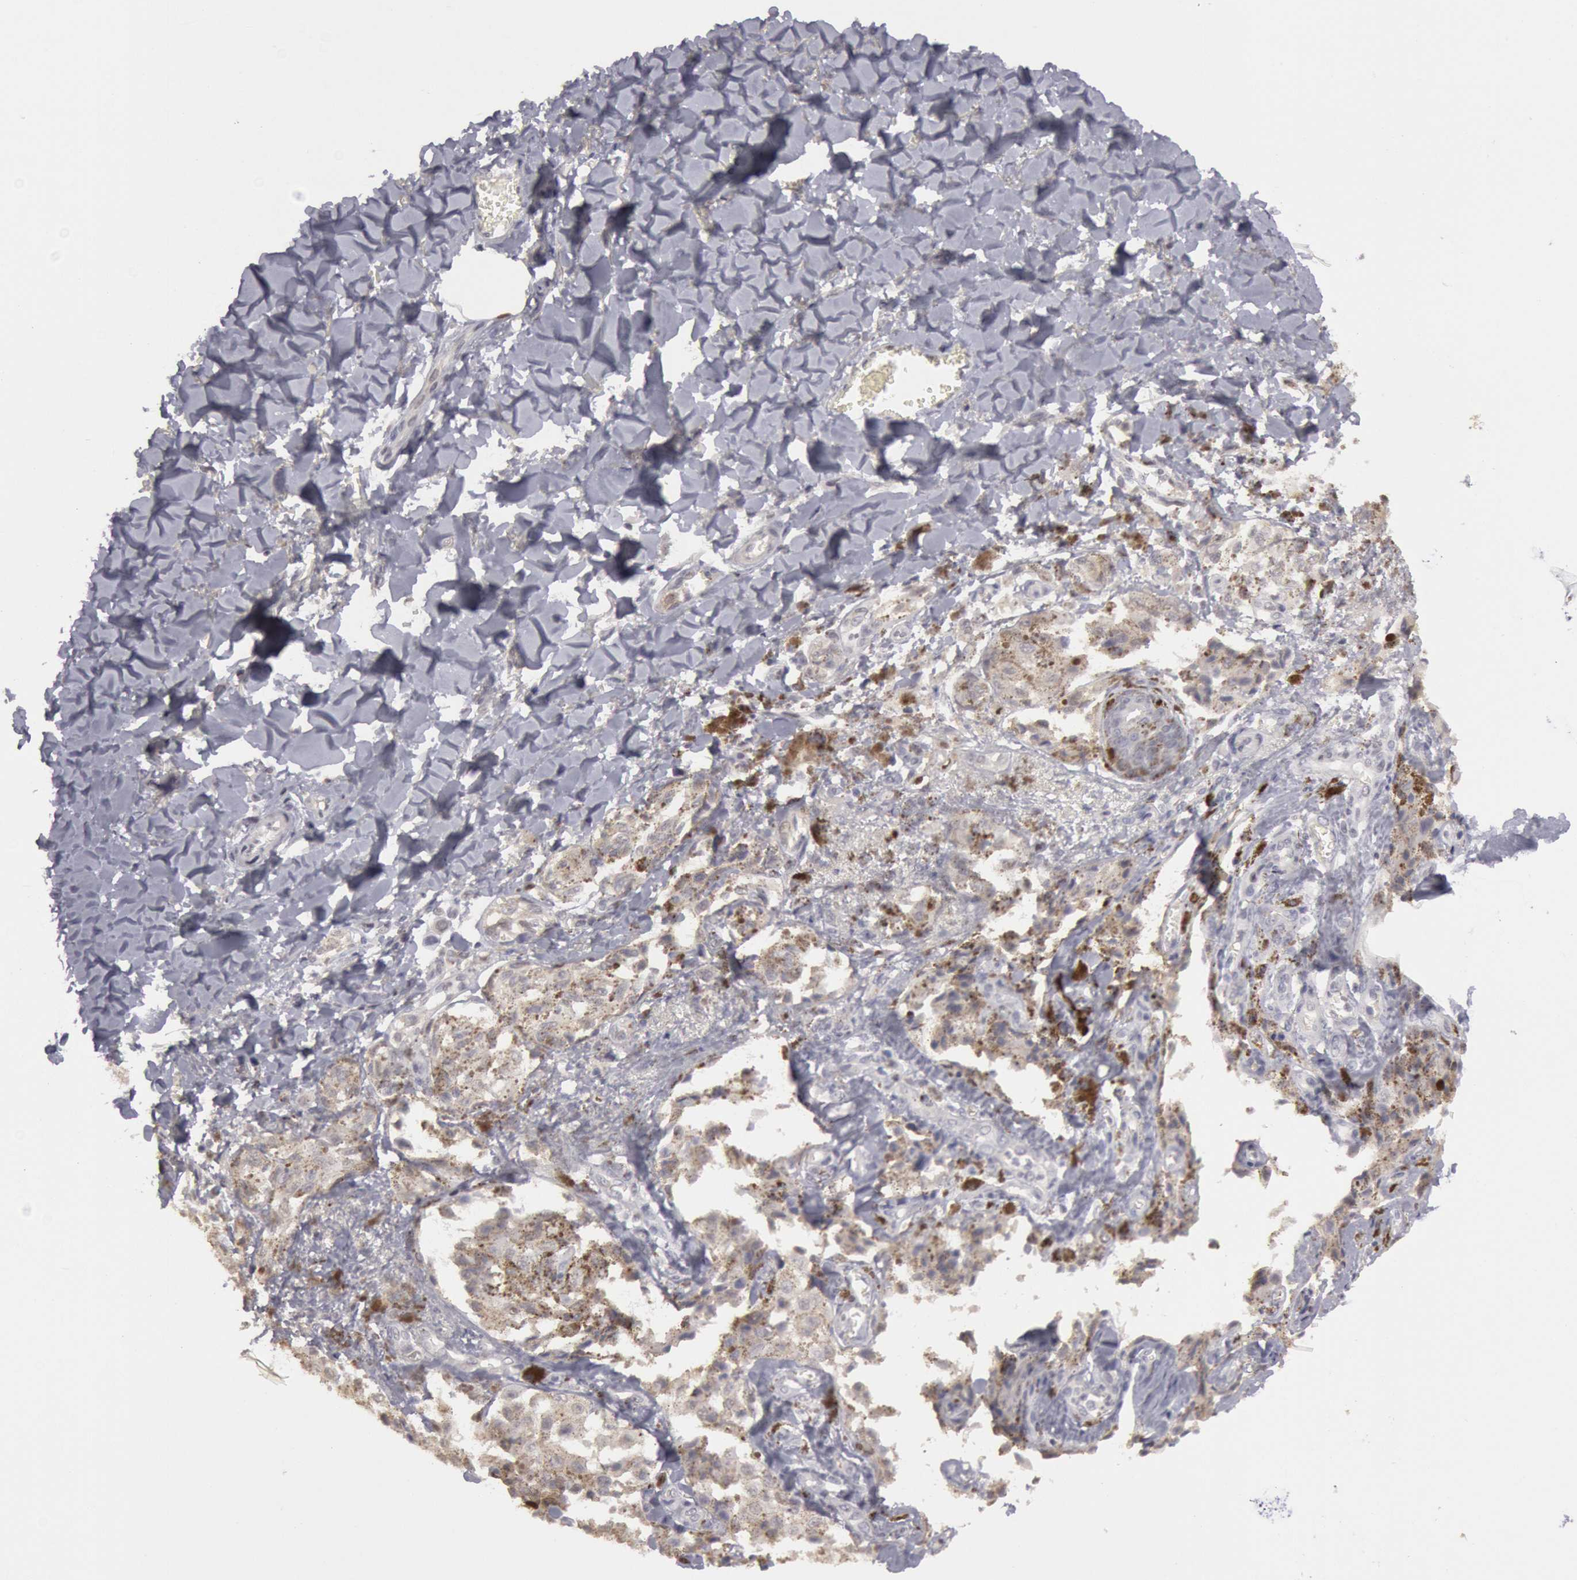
{"staining": {"intensity": "negative", "quantity": "none", "location": "none"}, "tissue": "melanoma", "cell_type": "Tumor cells", "image_type": "cancer", "snomed": [{"axis": "morphology", "description": "Malignant melanoma, NOS"}, {"axis": "topography", "description": "Skin"}], "caption": "IHC micrograph of neoplastic tissue: melanoma stained with DAB (3,3'-diaminobenzidine) demonstrates no significant protein staining in tumor cells.", "gene": "RIMBP3C", "patient": {"sex": "female", "age": 82}}